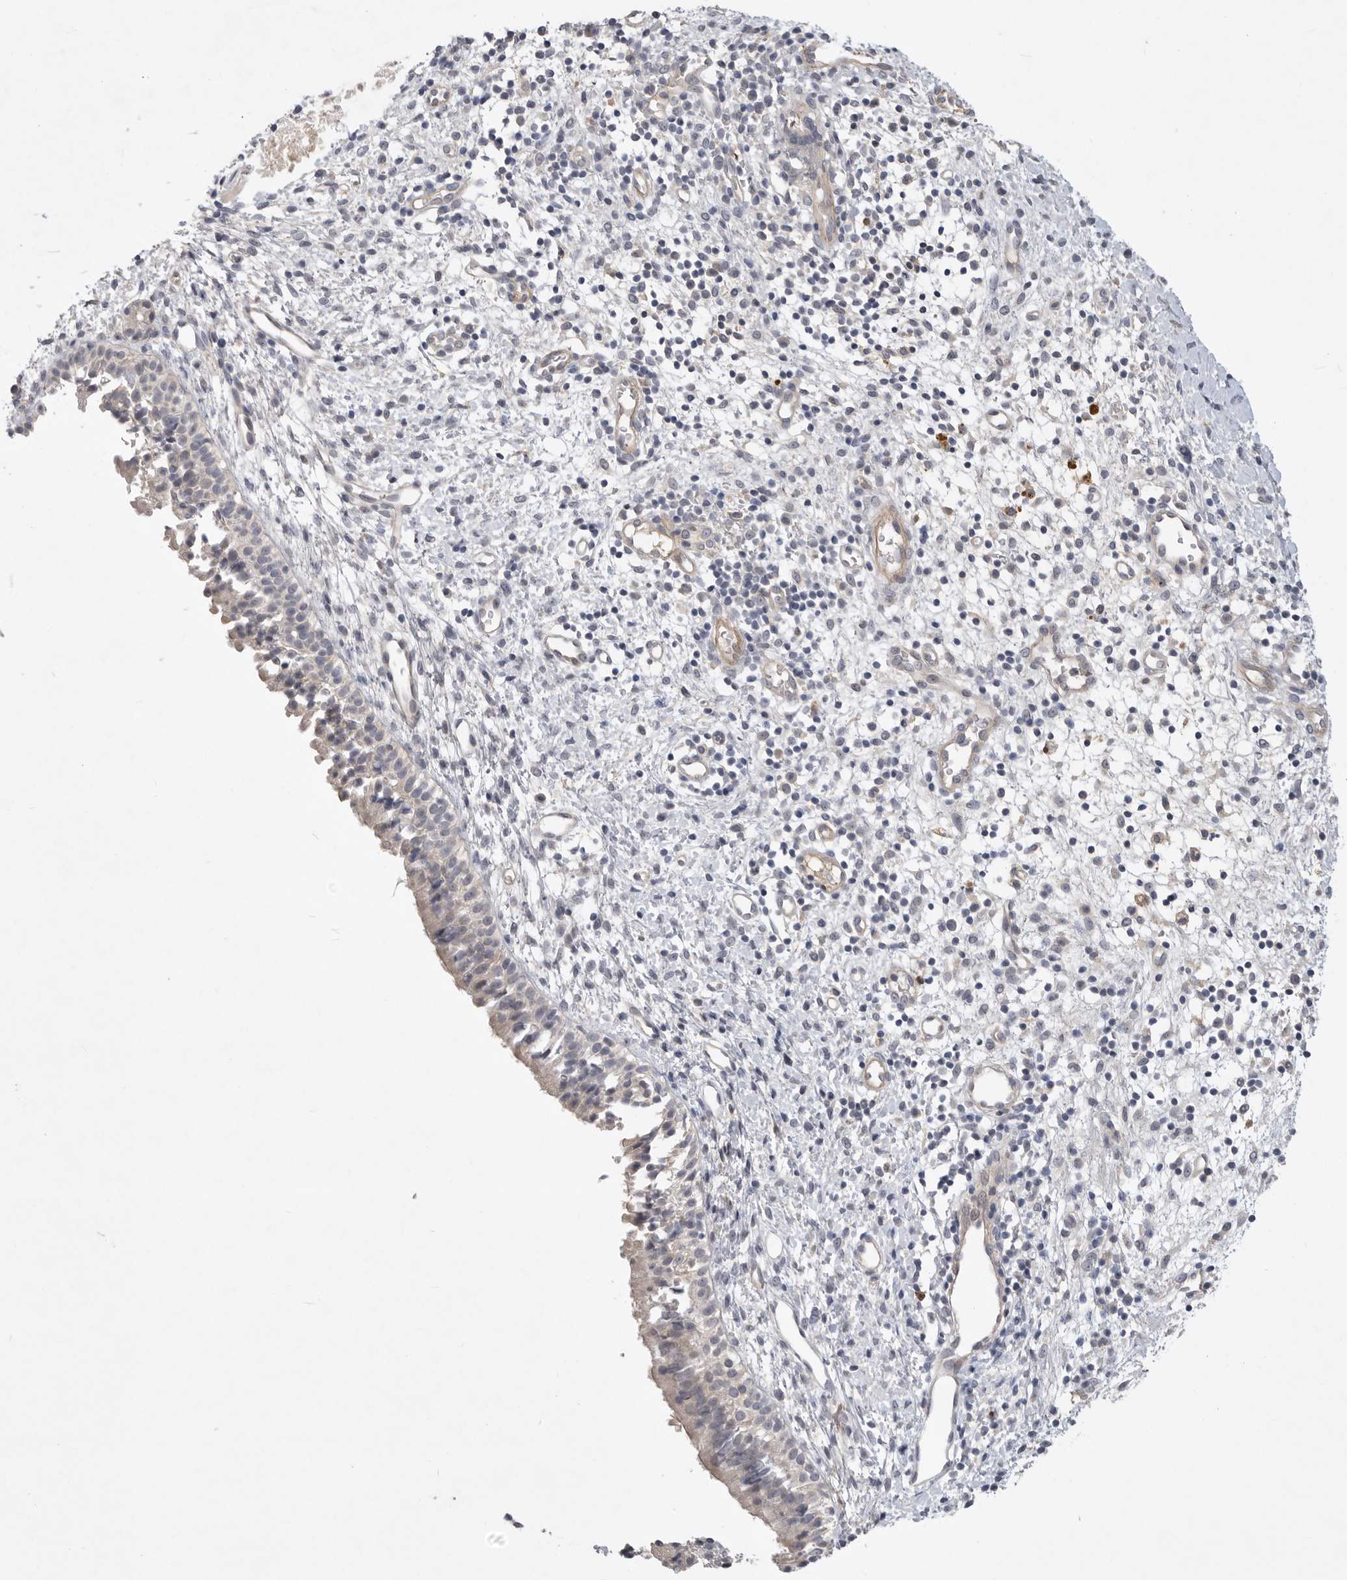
{"staining": {"intensity": "weak", "quantity": "<25%", "location": "cytoplasmic/membranous"}, "tissue": "nasopharynx", "cell_type": "Respiratory epithelial cells", "image_type": "normal", "snomed": [{"axis": "morphology", "description": "Normal tissue, NOS"}, {"axis": "topography", "description": "Nasopharynx"}], "caption": "Immunohistochemistry (IHC) of benign nasopharynx displays no positivity in respiratory epithelial cells. (IHC, brightfield microscopy, high magnification).", "gene": "ITGAD", "patient": {"sex": "male", "age": 22}}